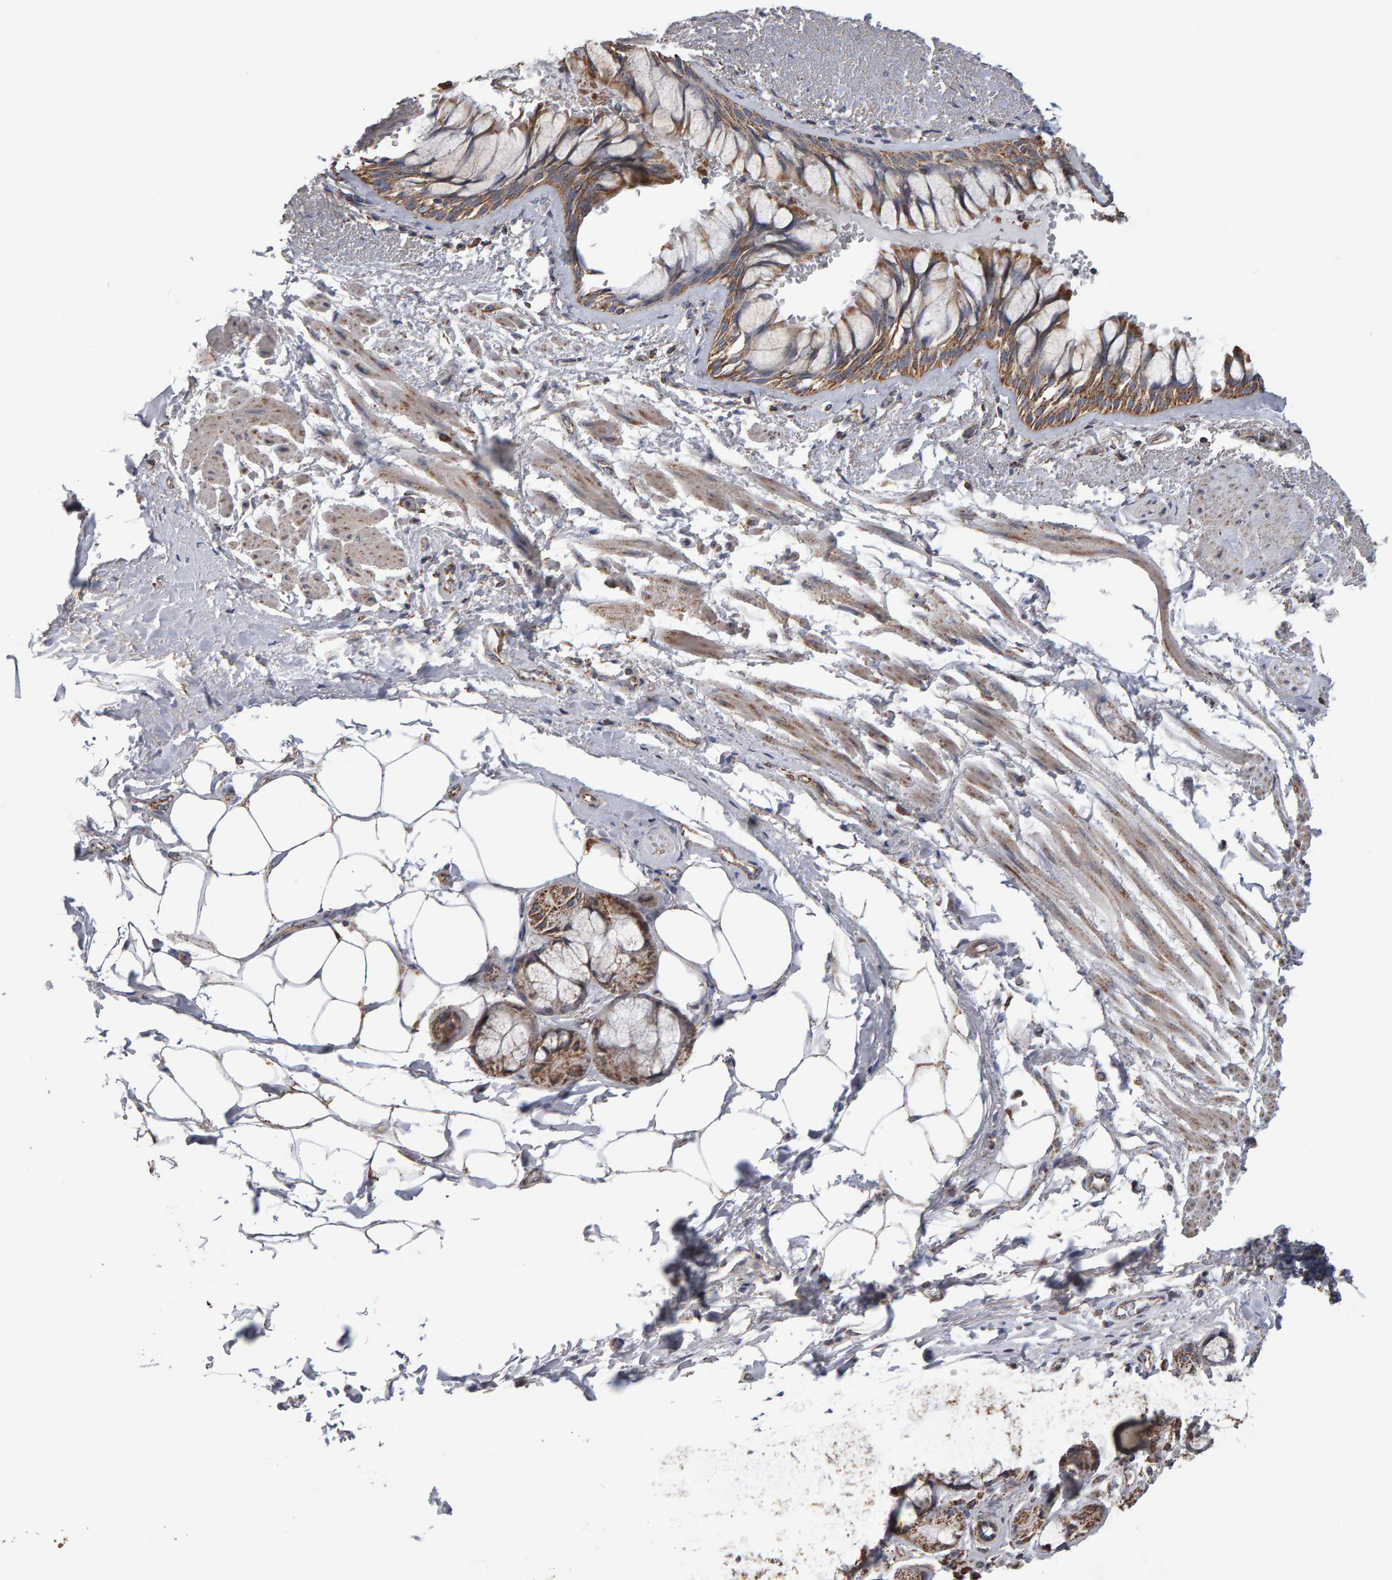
{"staining": {"intensity": "moderate", "quantity": ">75%", "location": "cytoplasmic/membranous"}, "tissue": "bronchus", "cell_type": "Respiratory epithelial cells", "image_type": "normal", "snomed": [{"axis": "morphology", "description": "Normal tissue, NOS"}, {"axis": "topography", "description": "Bronchus"}], "caption": "Immunohistochemical staining of normal human bronchus exhibits >75% levels of moderate cytoplasmic/membranous protein positivity in about >75% of respiratory epithelial cells.", "gene": "TOM1L1", "patient": {"sex": "male", "age": 66}}